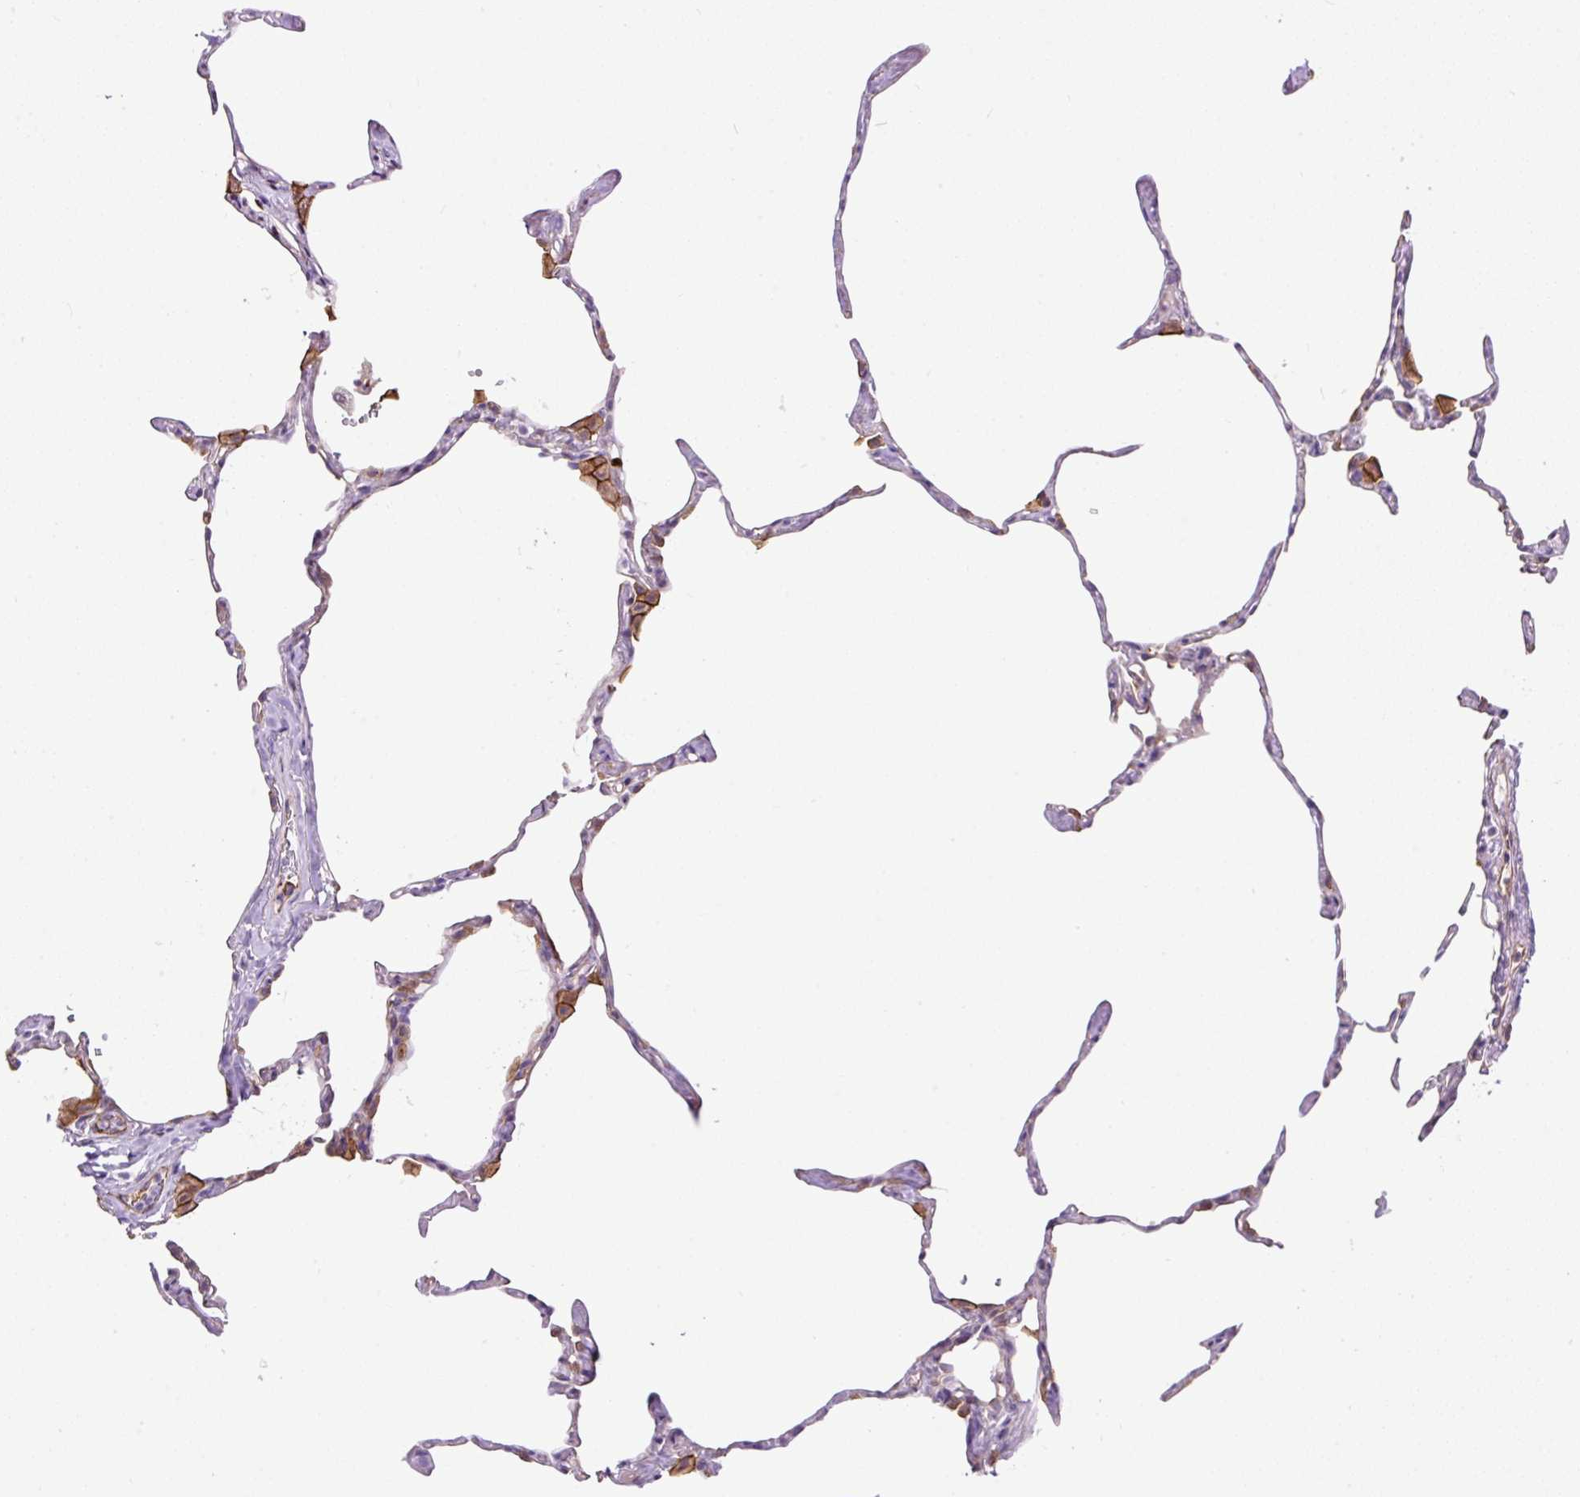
{"staining": {"intensity": "negative", "quantity": "none", "location": "none"}, "tissue": "lung", "cell_type": "Alveolar cells", "image_type": "normal", "snomed": [{"axis": "morphology", "description": "Normal tissue, NOS"}, {"axis": "topography", "description": "Lung"}], "caption": "Unremarkable lung was stained to show a protein in brown. There is no significant expression in alveolar cells. (Brightfield microscopy of DAB IHC at high magnification).", "gene": "MAGEB16", "patient": {"sex": "male", "age": 65}}